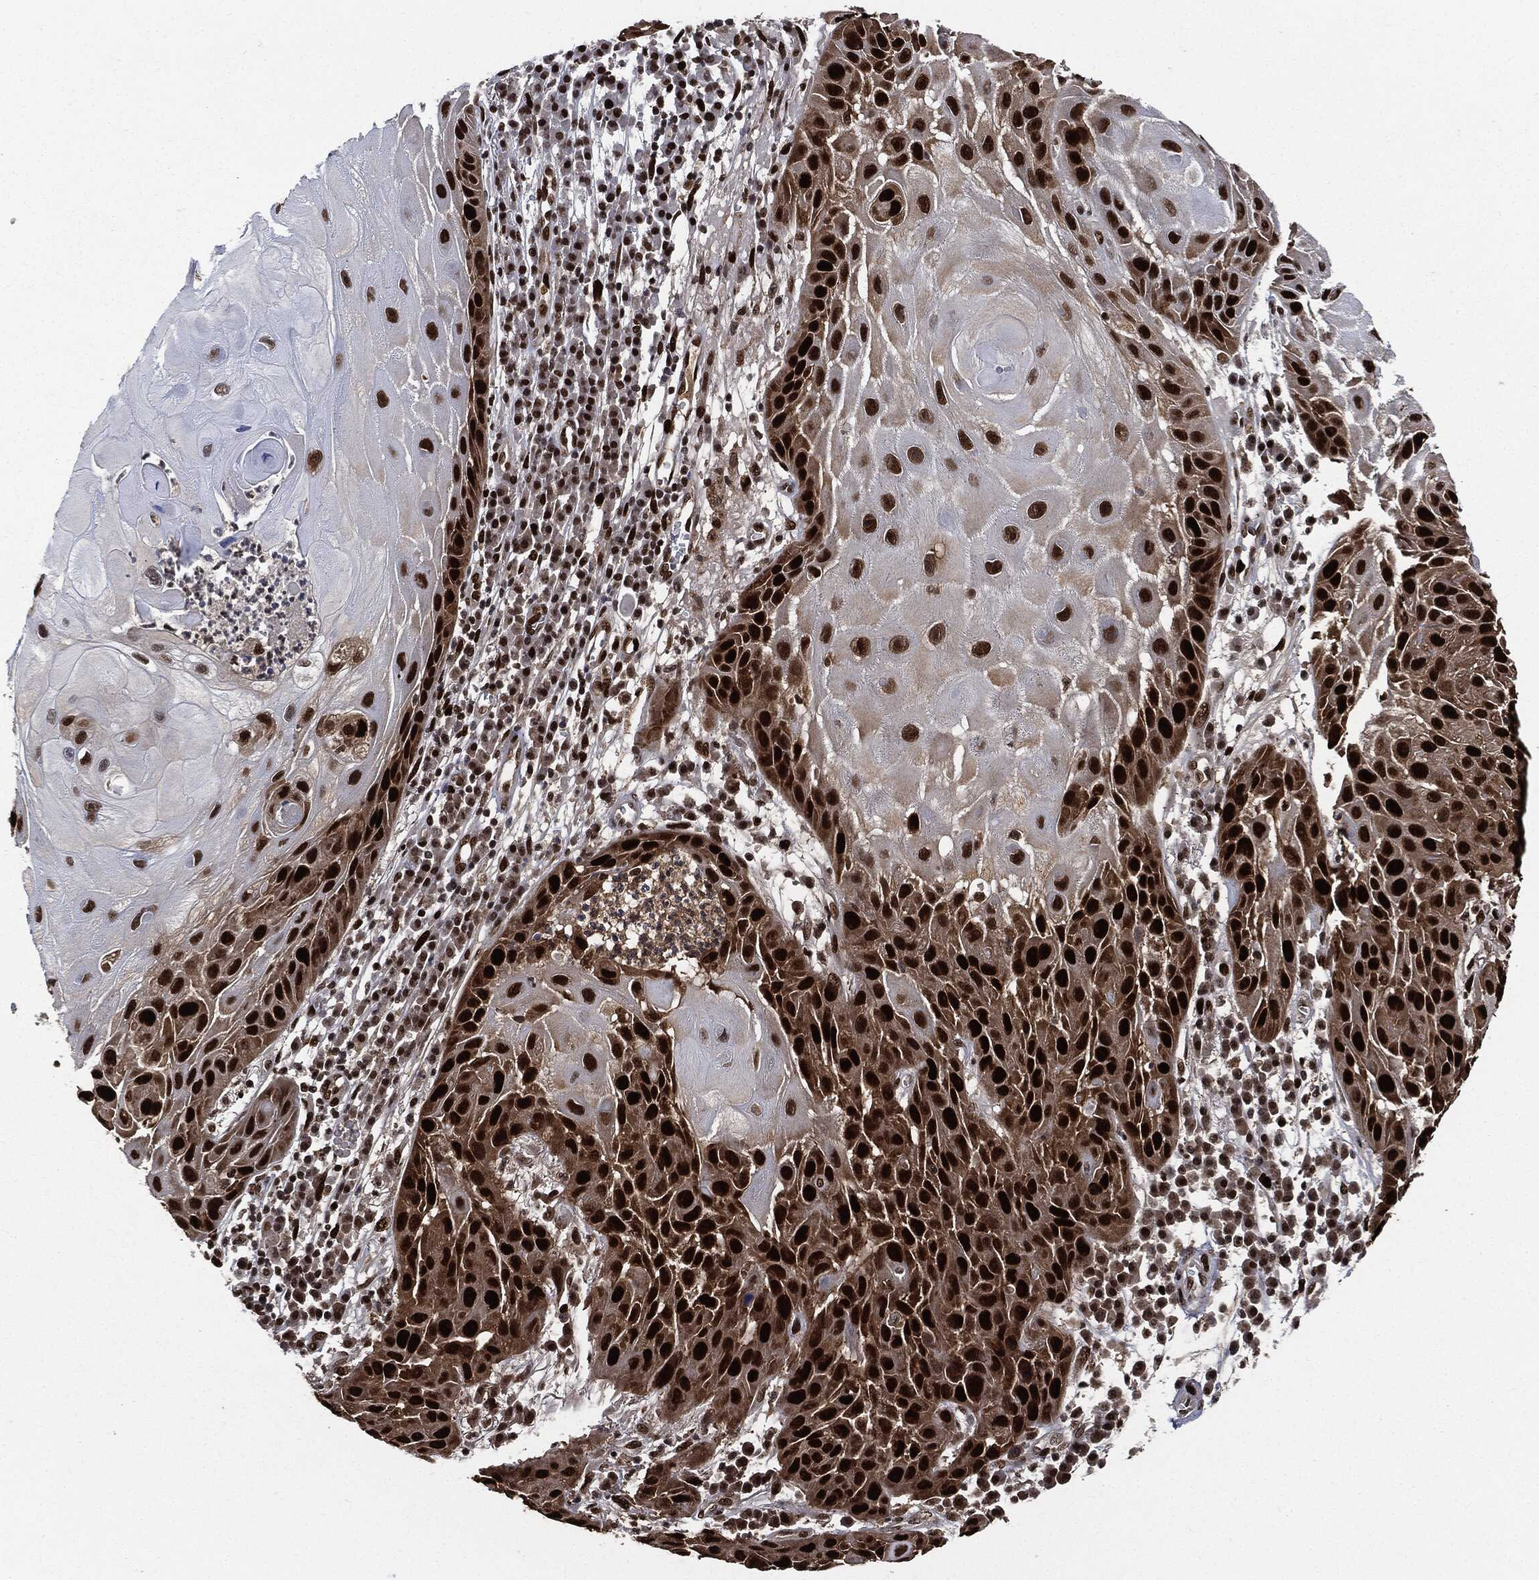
{"staining": {"intensity": "strong", "quantity": ">75%", "location": "nuclear"}, "tissue": "skin cancer", "cell_type": "Tumor cells", "image_type": "cancer", "snomed": [{"axis": "morphology", "description": "Normal tissue, NOS"}, {"axis": "morphology", "description": "Squamous cell carcinoma, NOS"}, {"axis": "topography", "description": "Skin"}], "caption": "The histopathology image exhibits immunohistochemical staining of skin squamous cell carcinoma. There is strong nuclear positivity is present in approximately >75% of tumor cells.", "gene": "PCNA", "patient": {"sex": "male", "age": 79}}